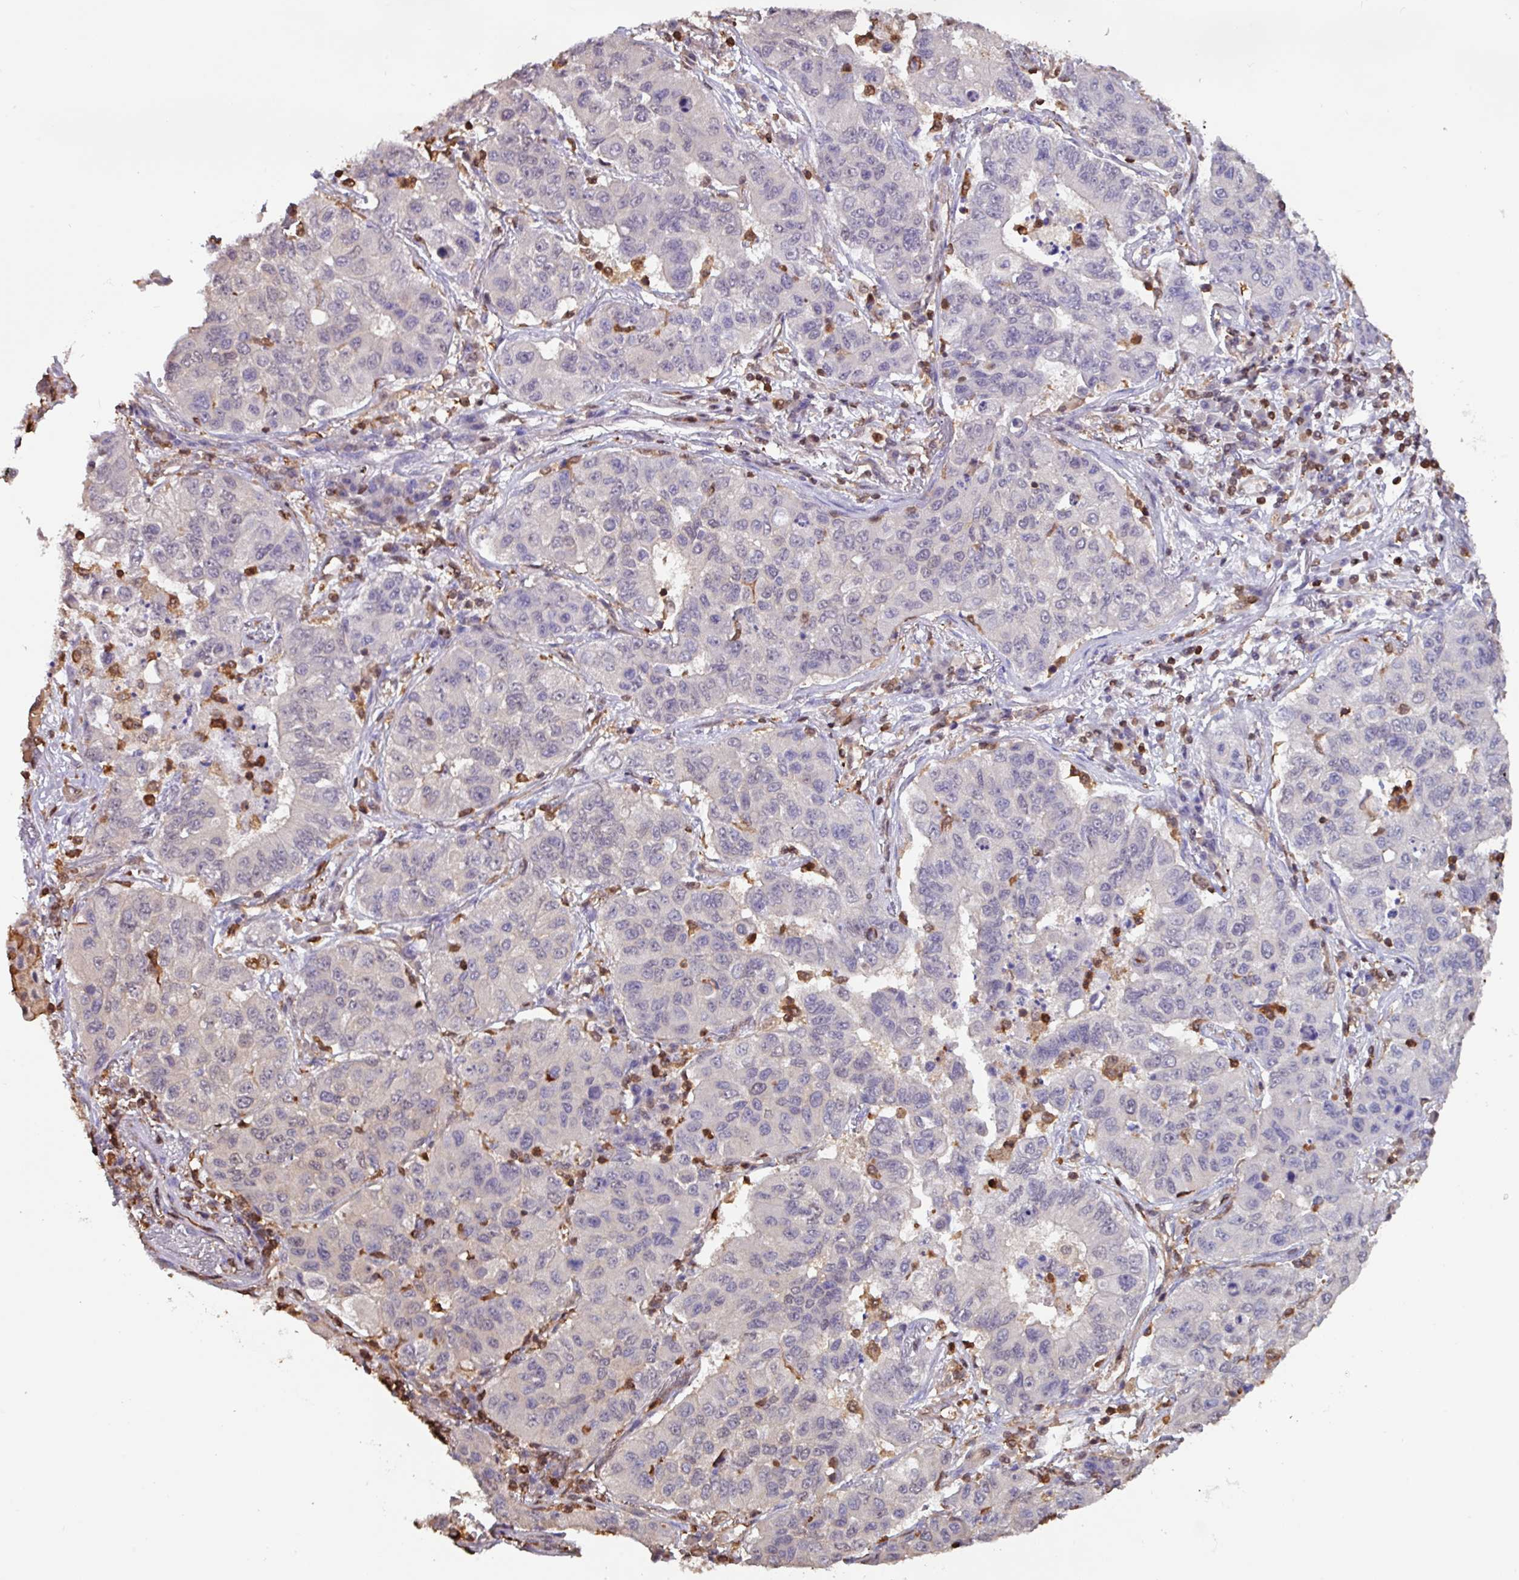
{"staining": {"intensity": "negative", "quantity": "none", "location": "none"}, "tissue": "lung cancer", "cell_type": "Tumor cells", "image_type": "cancer", "snomed": [{"axis": "morphology", "description": "Squamous cell carcinoma, NOS"}, {"axis": "topography", "description": "Lung"}], "caption": "IHC image of neoplastic tissue: human squamous cell carcinoma (lung) stained with DAB shows no significant protein positivity in tumor cells.", "gene": "ARHGDIB", "patient": {"sex": "male", "age": 74}}